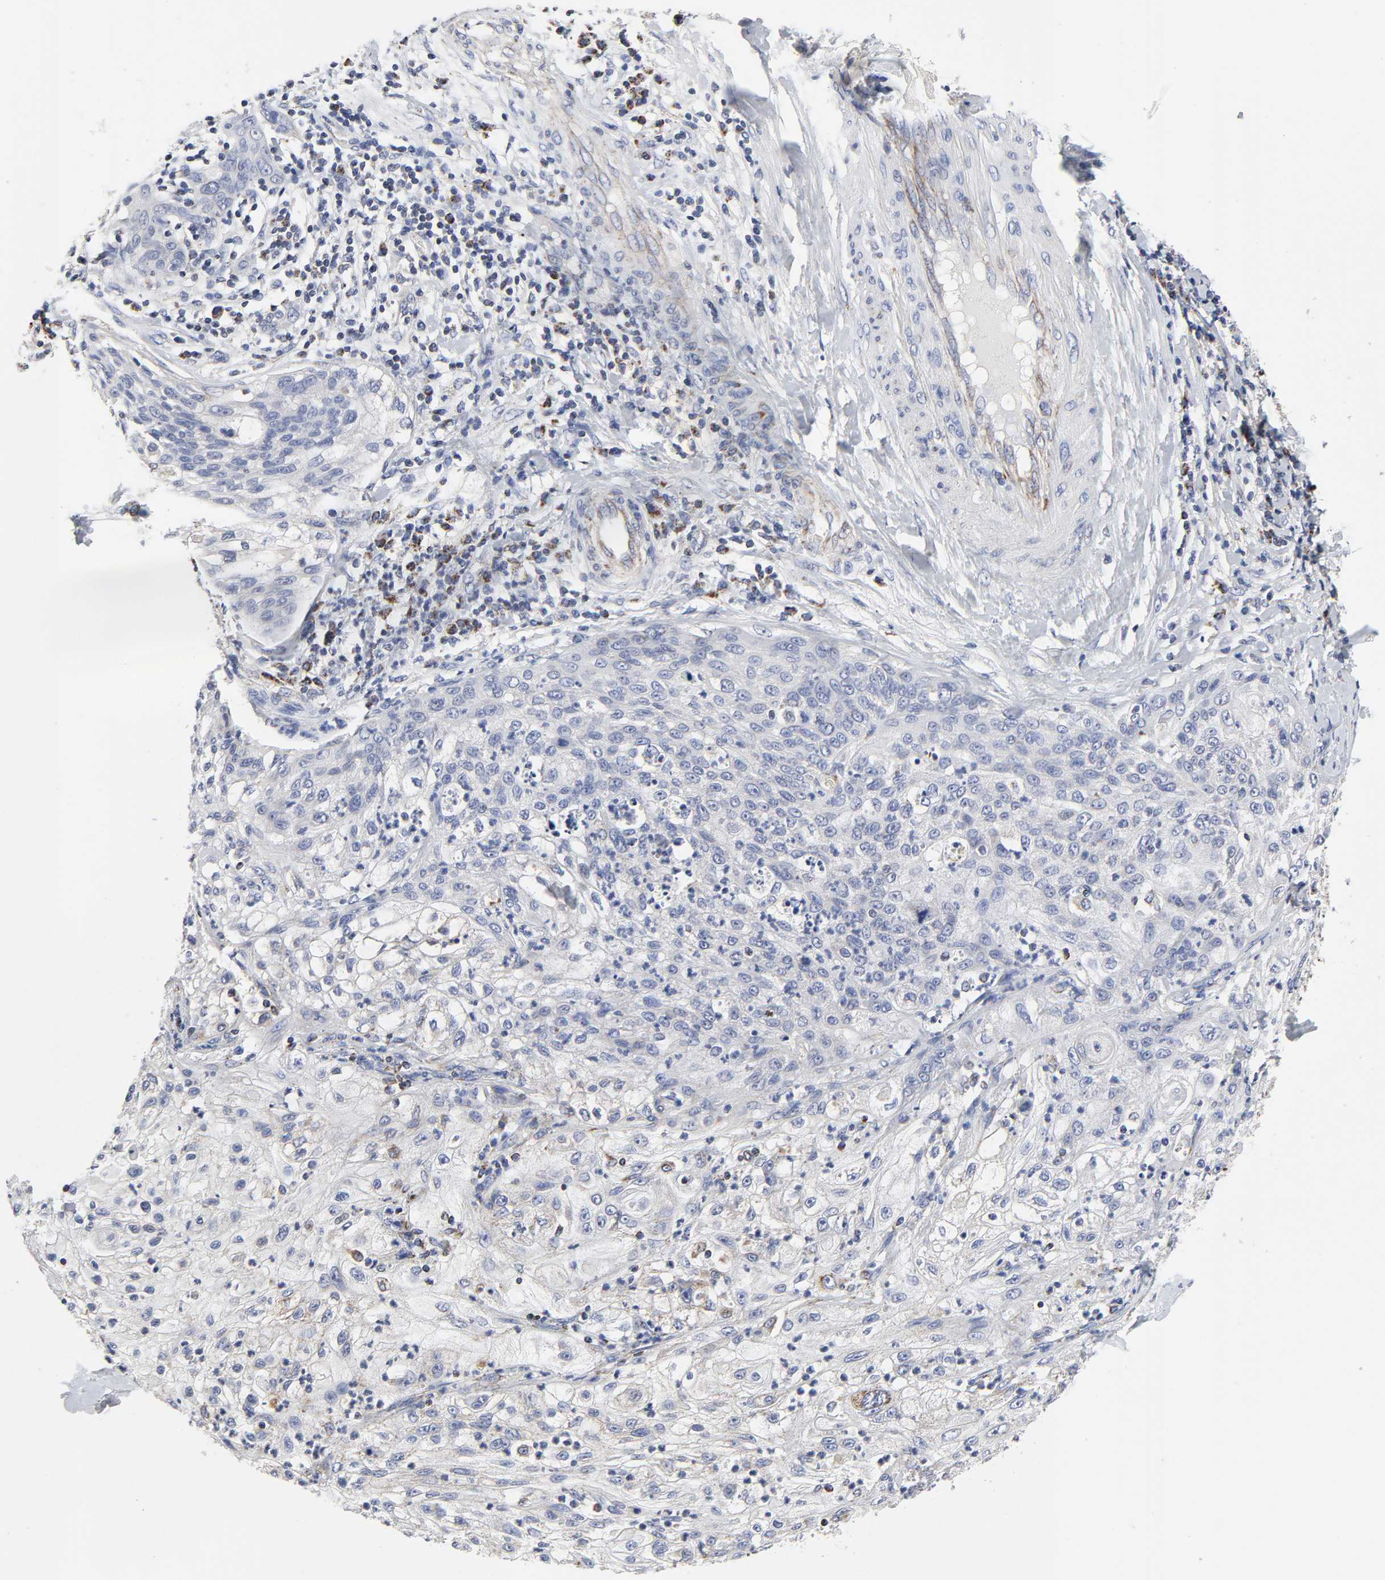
{"staining": {"intensity": "negative", "quantity": "none", "location": "none"}, "tissue": "lung cancer", "cell_type": "Tumor cells", "image_type": "cancer", "snomed": [{"axis": "morphology", "description": "Inflammation, NOS"}, {"axis": "morphology", "description": "Squamous cell carcinoma, NOS"}, {"axis": "topography", "description": "Lymph node"}, {"axis": "topography", "description": "Soft tissue"}, {"axis": "topography", "description": "Lung"}], "caption": "Immunohistochemistry (IHC) image of human squamous cell carcinoma (lung) stained for a protein (brown), which reveals no expression in tumor cells. The staining is performed using DAB brown chromogen with nuclei counter-stained in using hematoxylin.", "gene": "AOPEP", "patient": {"sex": "male", "age": 66}}